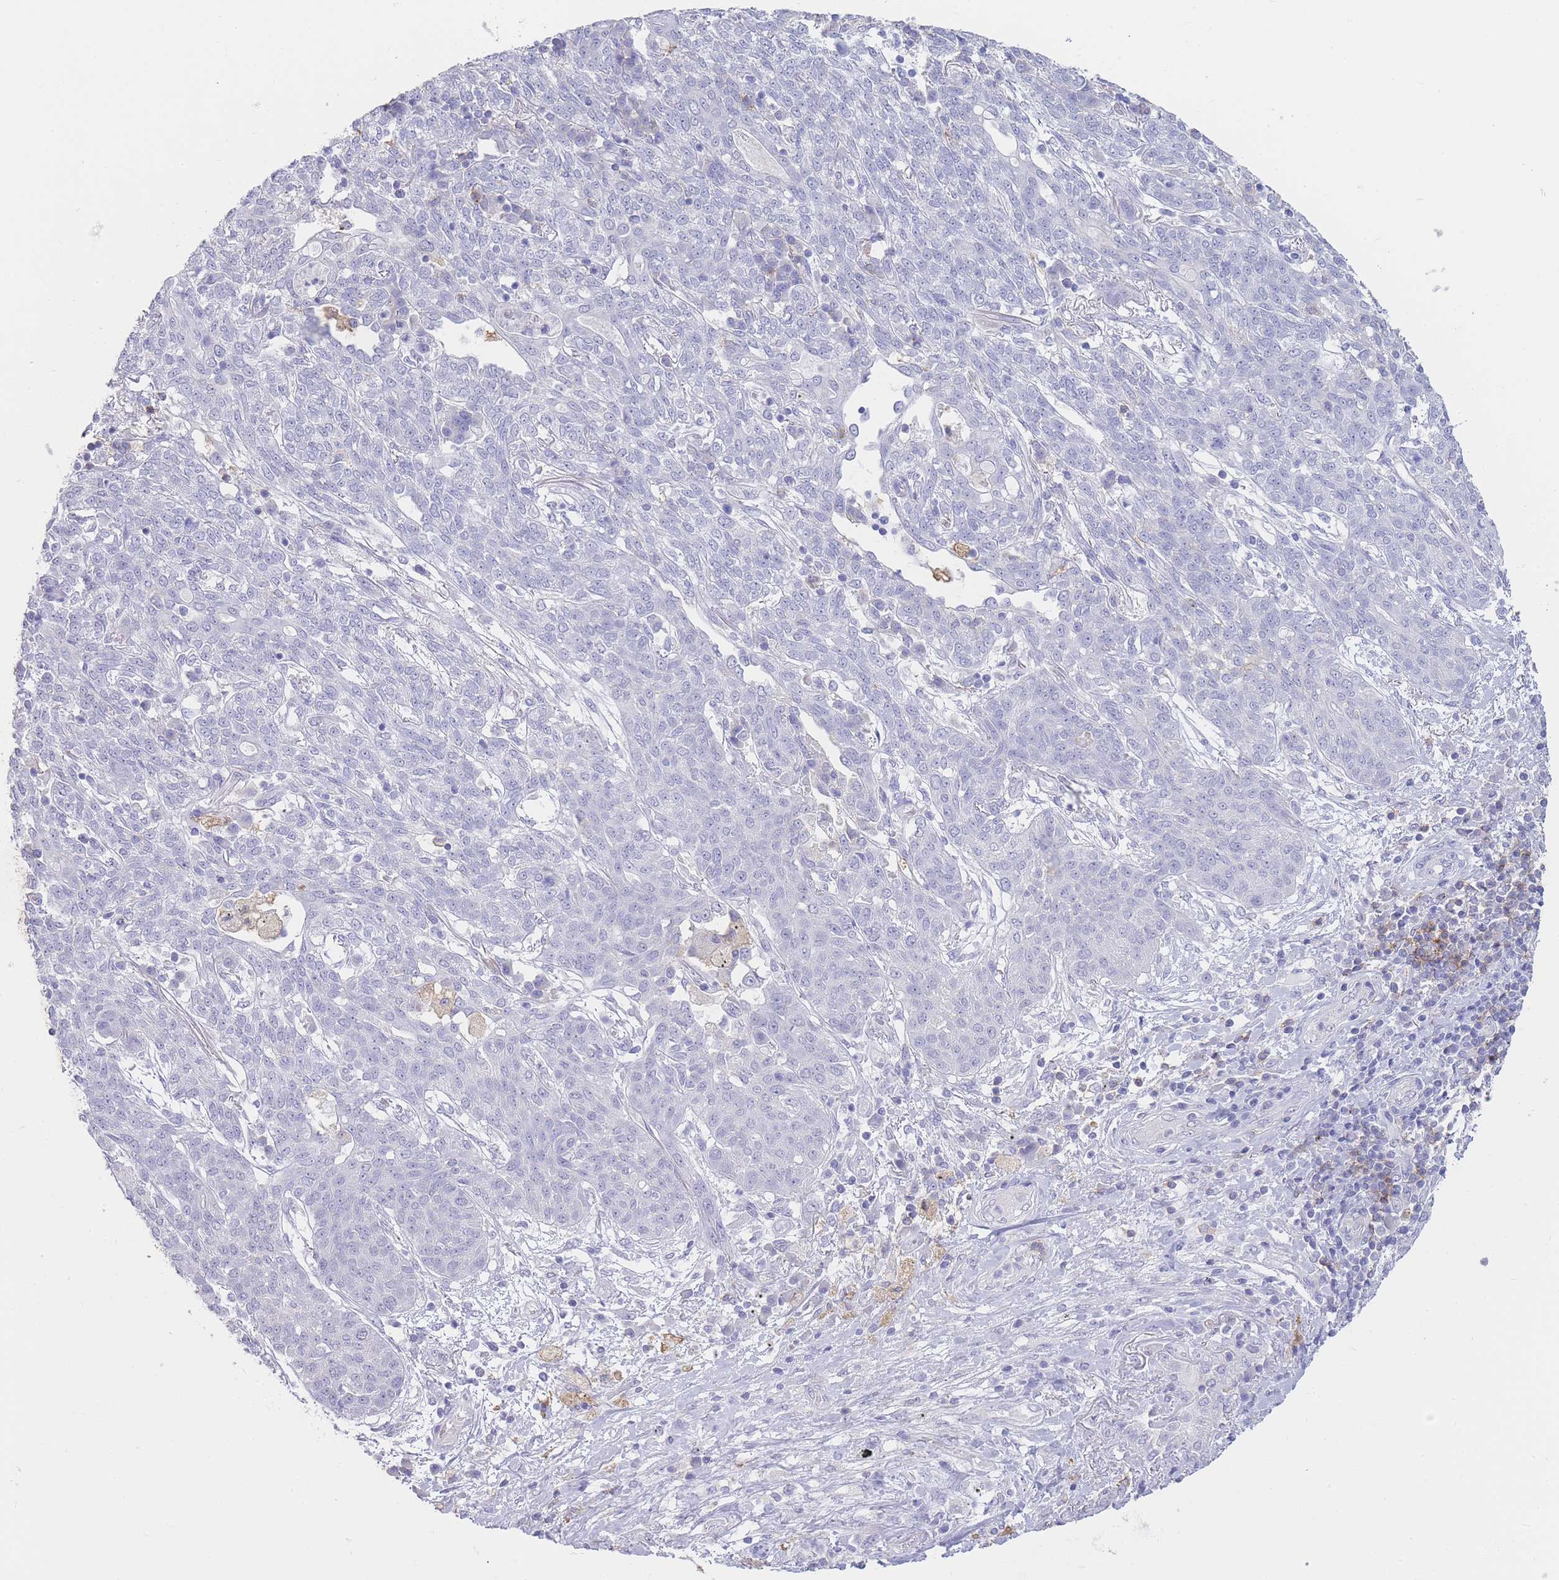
{"staining": {"intensity": "negative", "quantity": "none", "location": "none"}, "tissue": "lung cancer", "cell_type": "Tumor cells", "image_type": "cancer", "snomed": [{"axis": "morphology", "description": "Squamous cell carcinoma, NOS"}, {"axis": "topography", "description": "Lung"}], "caption": "An image of human lung cancer is negative for staining in tumor cells.", "gene": "CD37", "patient": {"sex": "female", "age": 70}}